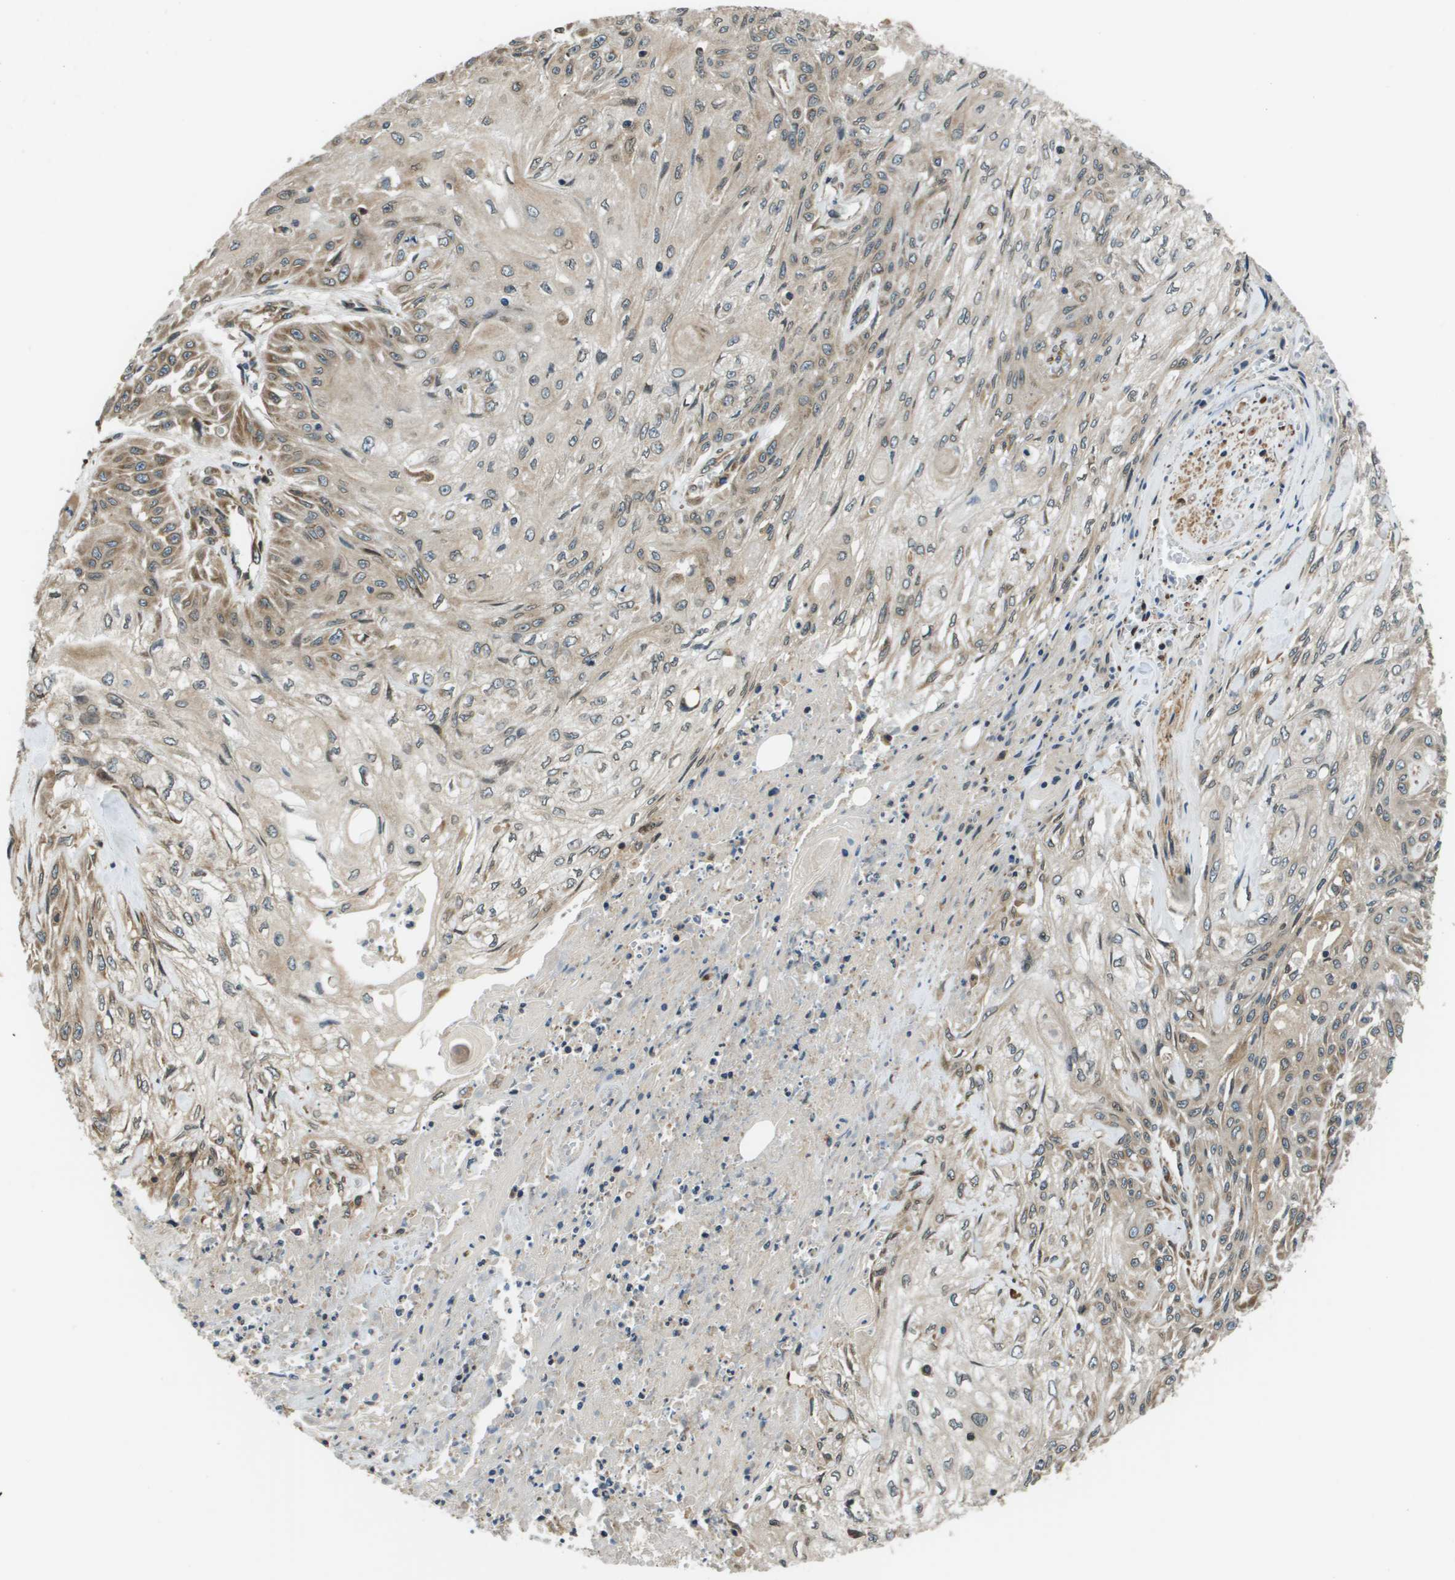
{"staining": {"intensity": "moderate", "quantity": "25%-75%", "location": "cytoplasmic/membranous"}, "tissue": "skin cancer", "cell_type": "Tumor cells", "image_type": "cancer", "snomed": [{"axis": "morphology", "description": "Squamous cell carcinoma, NOS"}, {"axis": "morphology", "description": "Squamous cell carcinoma, metastatic, NOS"}, {"axis": "topography", "description": "Skin"}, {"axis": "topography", "description": "Lymph node"}], "caption": "The histopathology image exhibits immunohistochemical staining of skin cancer (metastatic squamous cell carcinoma). There is moderate cytoplasmic/membranous expression is present in about 25%-75% of tumor cells. Ihc stains the protein of interest in brown and the nuclei are stained blue.", "gene": "SEC62", "patient": {"sex": "male", "age": 75}}